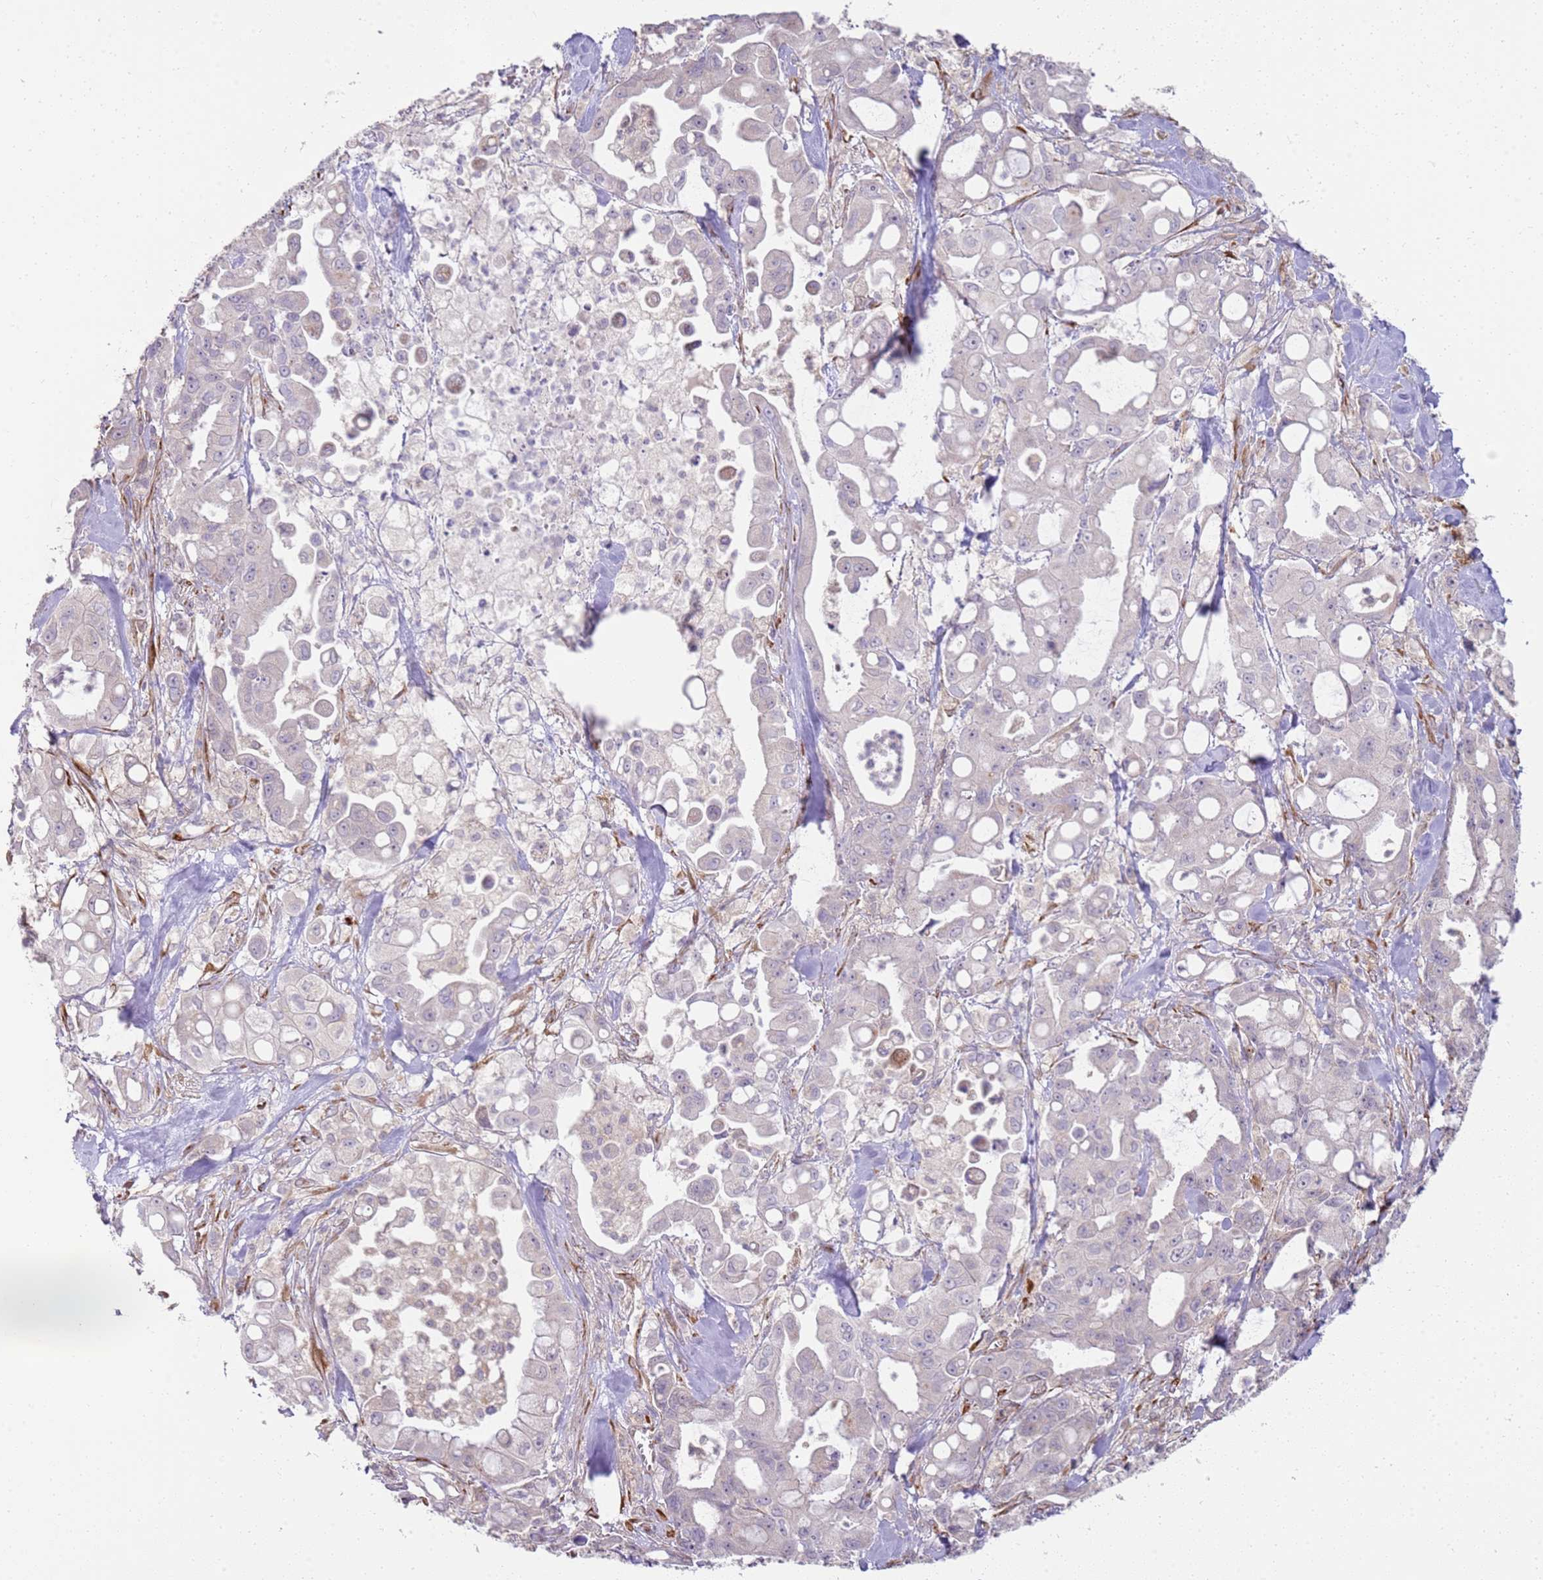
{"staining": {"intensity": "weak", "quantity": "<25%", "location": "cytoplasmic/membranous"}, "tissue": "pancreatic cancer", "cell_type": "Tumor cells", "image_type": "cancer", "snomed": [{"axis": "morphology", "description": "Adenocarcinoma, NOS"}, {"axis": "topography", "description": "Pancreas"}], "caption": "High magnification brightfield microscopy of pancreatic cancer (adenocarcinoma) stained with DAB (brown) and counterstained with hematoxylin (blue): tumor cells show no significant expression.", "gene": "GRAP", "patient": {"sex": "male", "age": 68}}